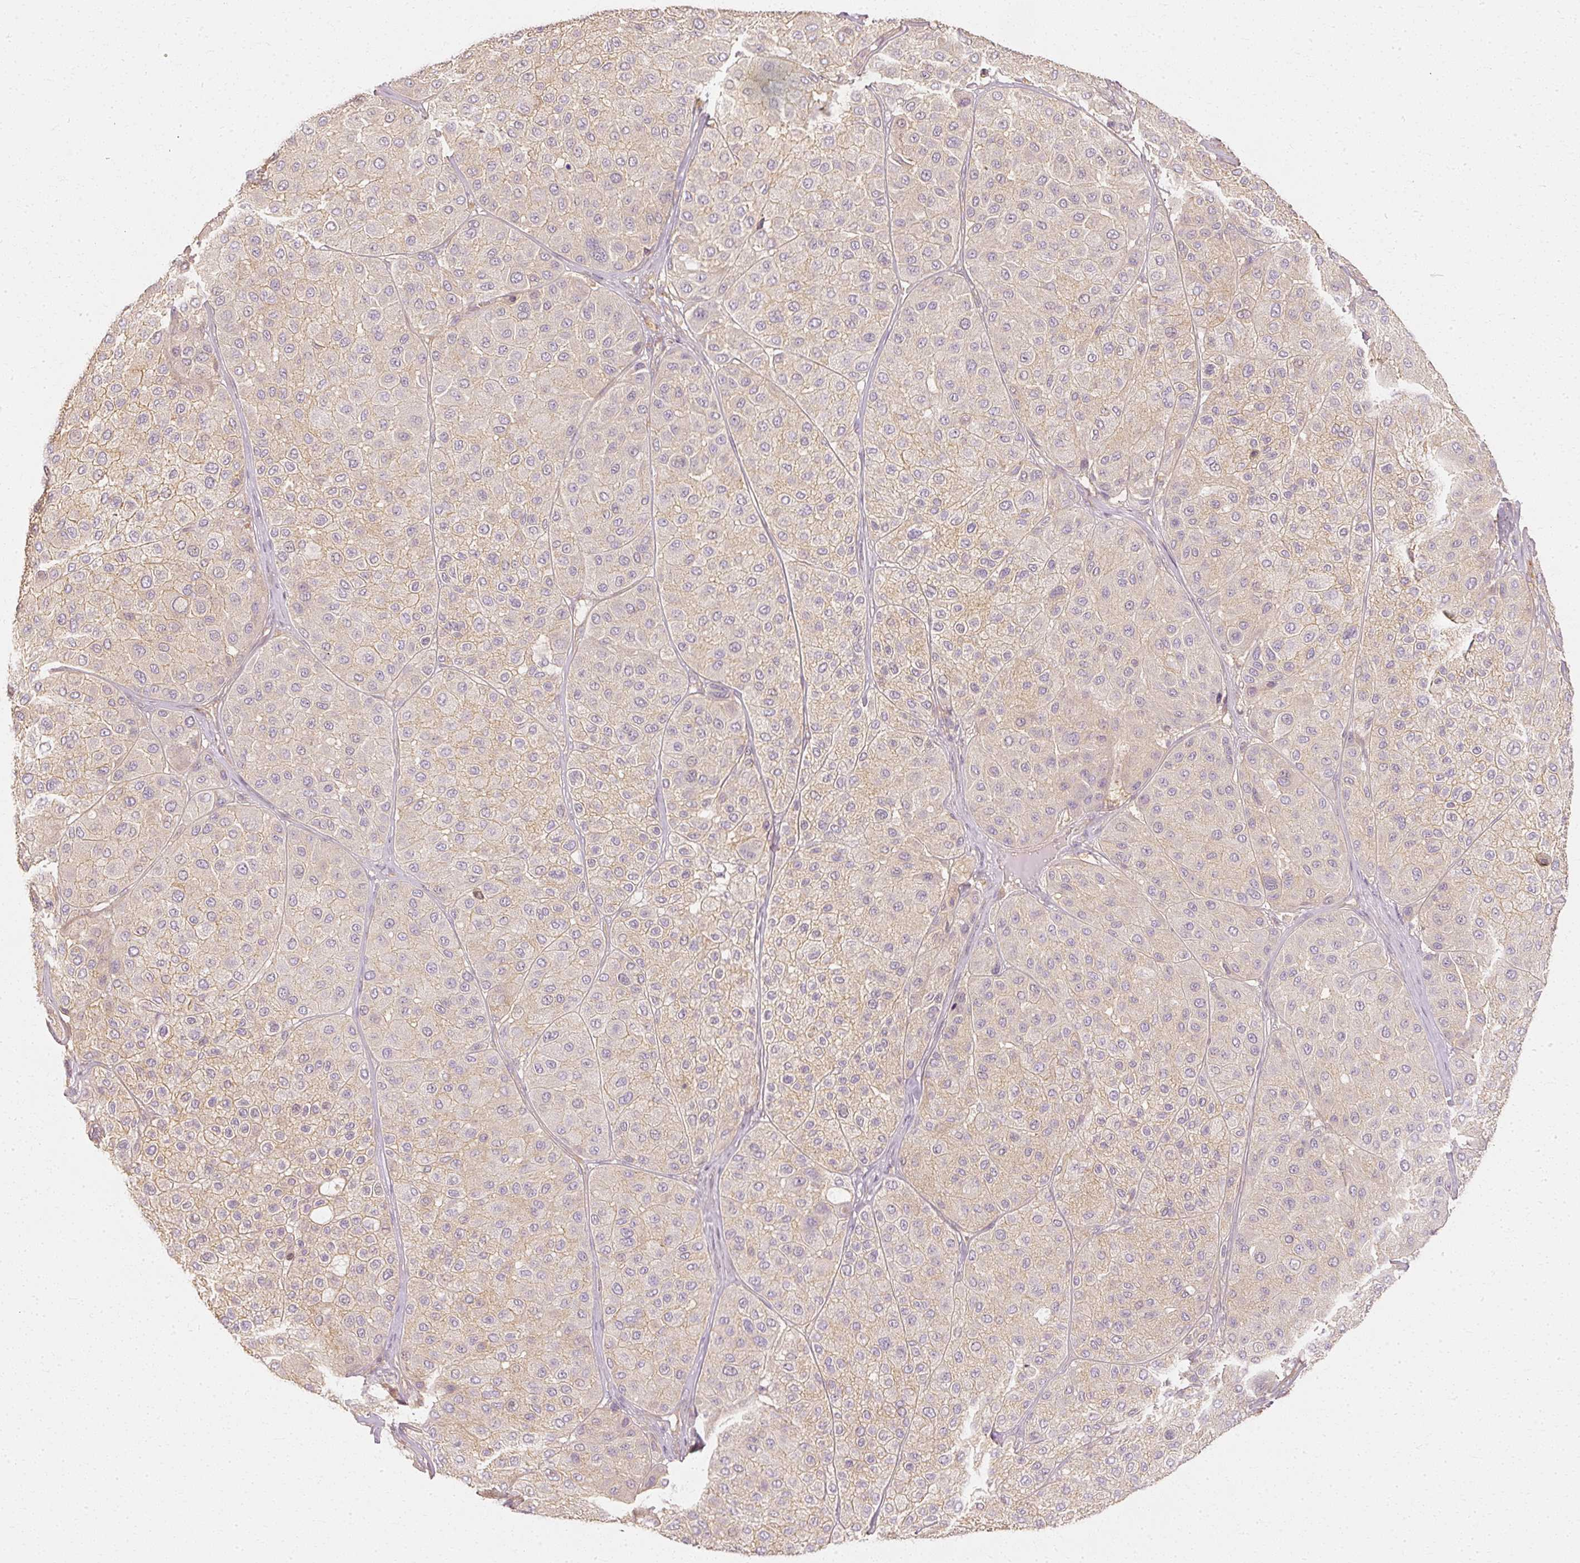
{"staining": {"intensity": "weak", "quantity": "<25%", "location": "cytoplasmic/membranous"}, "tissue": "melanoma", "cell_type": "Tumor cells", "image_type": "cancer", "snomed": [{"axis": "morphology", "description": "Malignant melanoma, Metastatic site"}, {"axis": "topography", "description": "Smooth muscle"}], "caption": "Immunohistochemistry of melanoma exhibits no expression in tumor cells.", "gene": "GNAQ", "patient": {"sex": "male", "age": 41}}